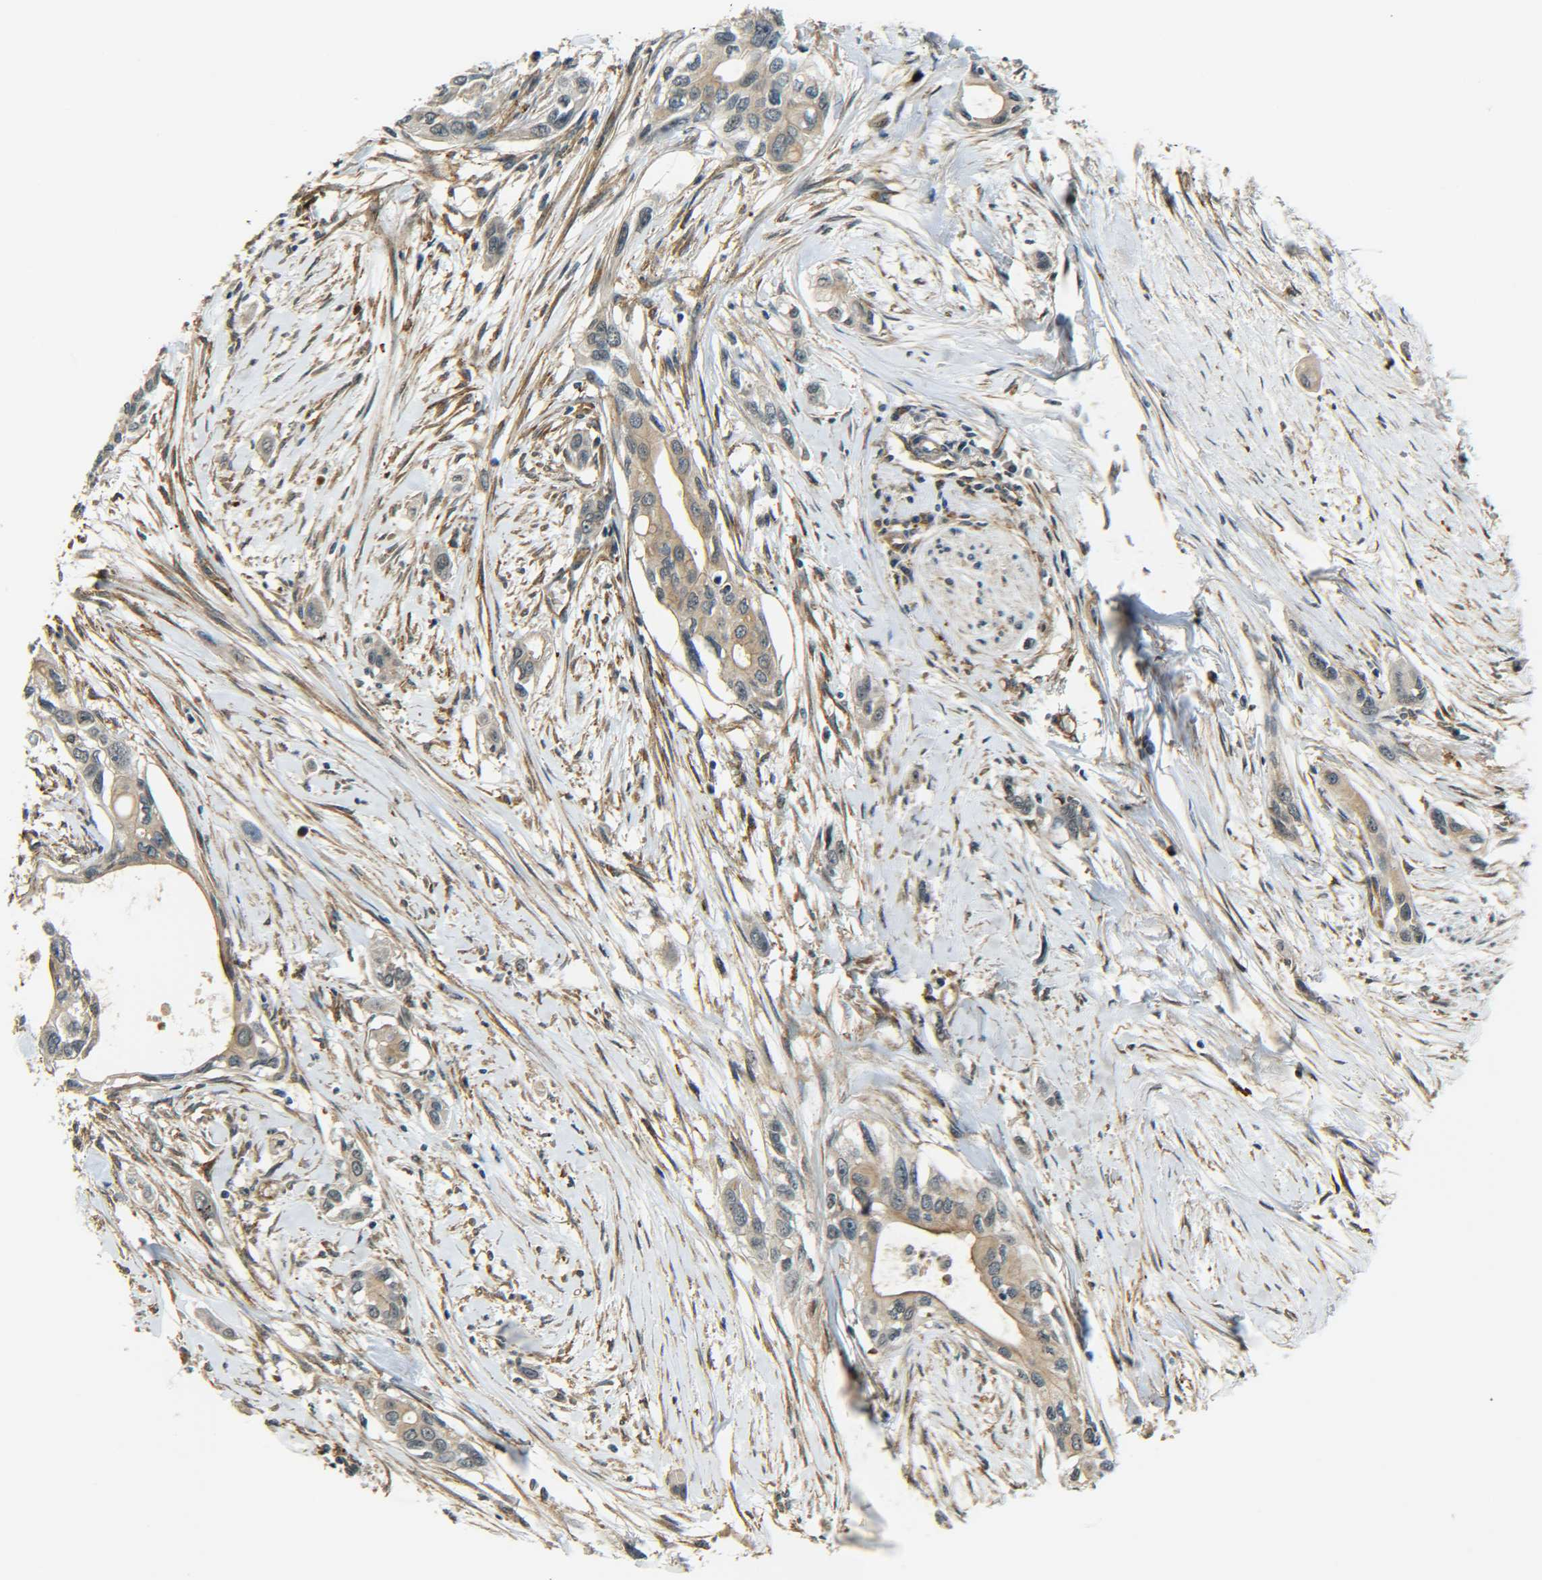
{"staining": {"intensity": "weak", "quantity": ">75%", "location": "cytoplasmic/membranous"}, "tissue": "pancreatic cancer", "cell_type": "Tumor cells", "image_type": "cancer", "snomed": [{"axis": "morphology", "description": "Adenocarcinoma, NOS"}, {"axis": "topography", "description": "Pancreas"}], "caption": "IHC histopathology image of pancreatic cancer stained for a protein (brown), which displays low levels of weak cytoplasmic/membranous positivity in approximately >75% of tumor cells.", "gene": "DAB2", "patient": {"sex": "female", "age": 60}}